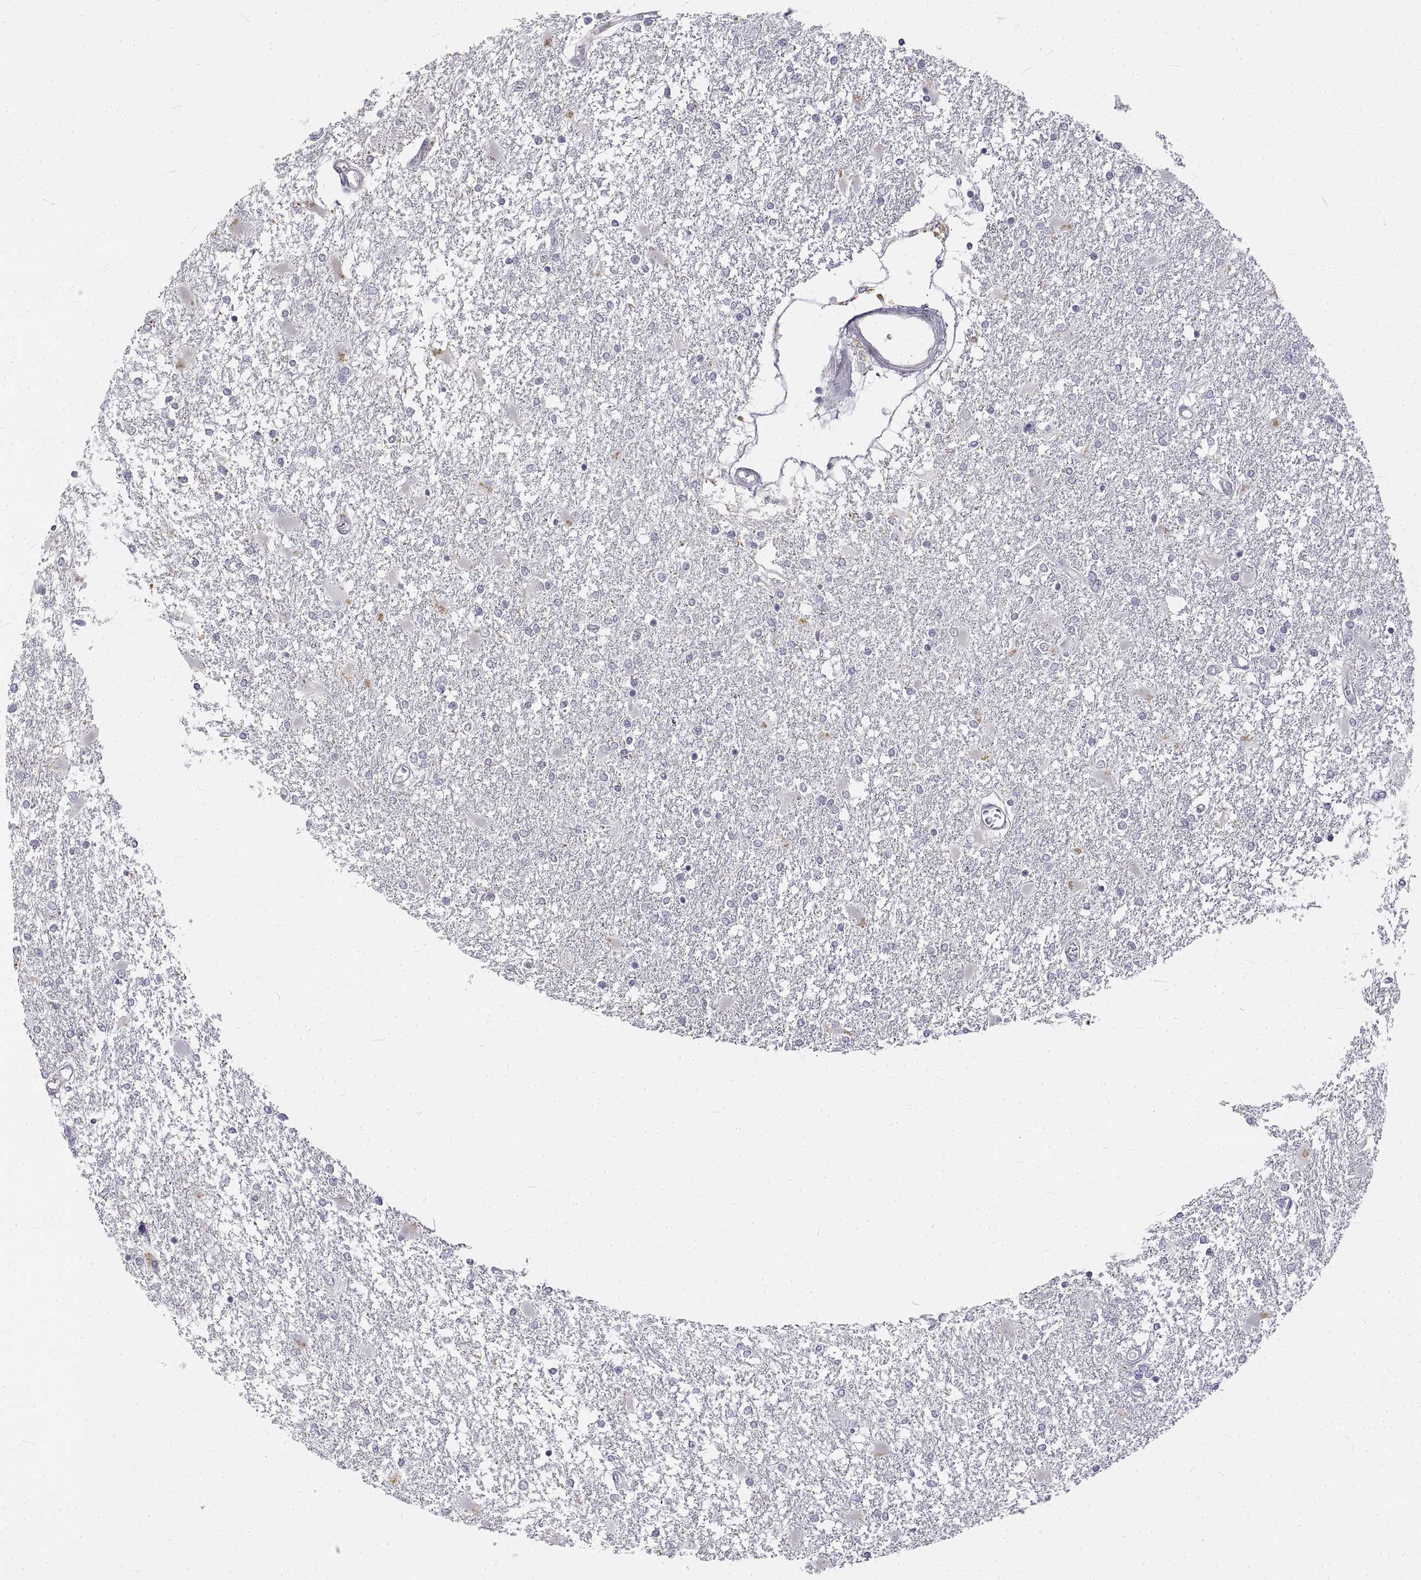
{"staining": {"intensity": "negative", "quantity": "none", "location": "none"}, "tissue": "glioma", "cell_type": "Tumor cells", "image_type": "cancer", "snomed": [{"axis": "morphology", "description": "Glioma, malignant, High grade"}, {"axis": "topography", "description": "Cerebral cortex"}], "caption": "This is a micrograph of IHC staining of glioma, which shows no positivity in tumor cells.", "gene": "ANO2", "patient": {"sex": "male", "age": 79}}